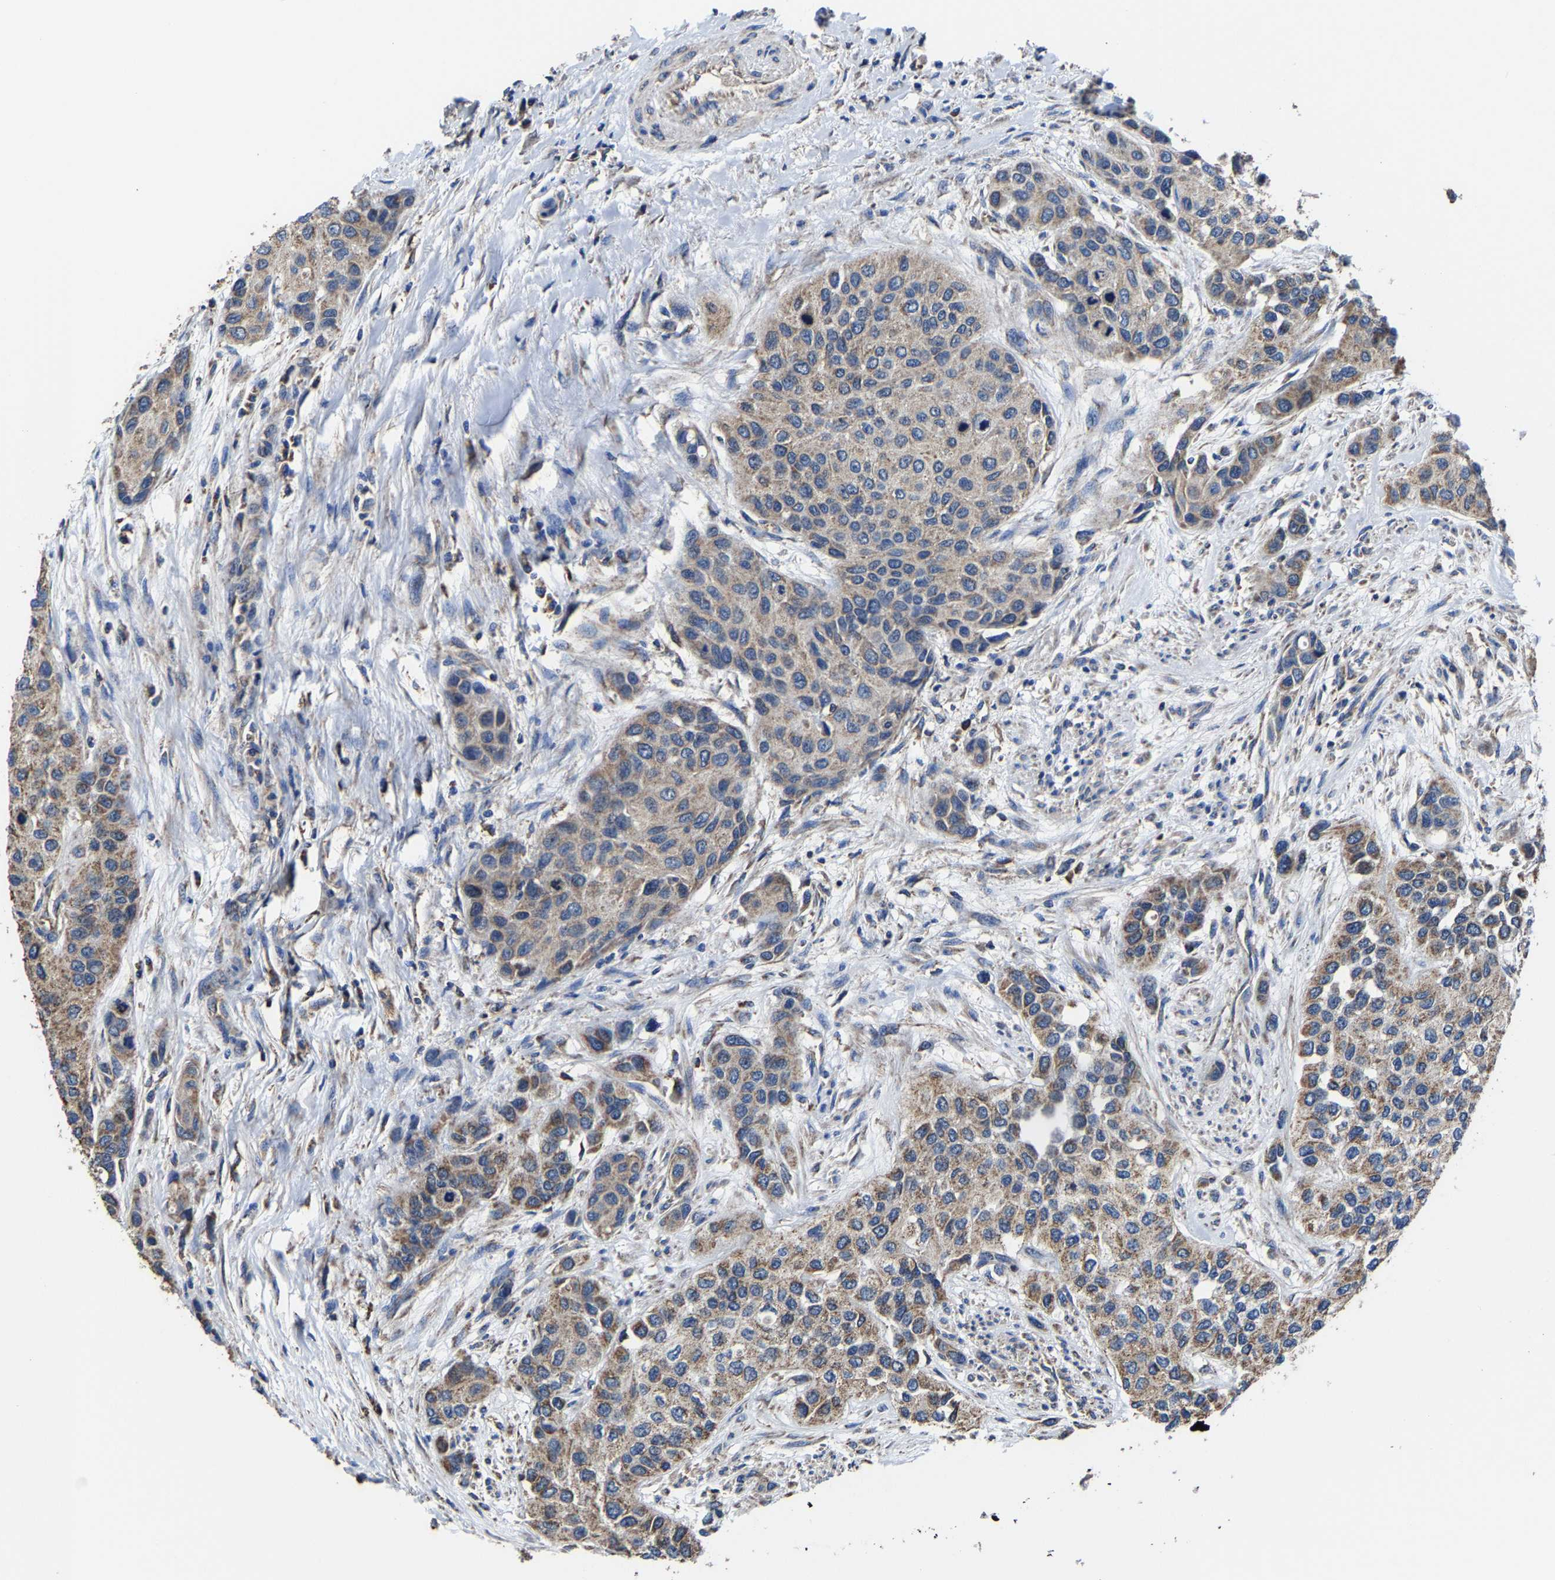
{"staining": {"intensity": "weak", "quantity": ">75%", "location": "cytoplasmic/membranous"}, "tissue": "urothelial cancer", "cell_type": "Tumor cells", "image_type": "cancer", "snomed": [{"axis": "morphology", "description": "Urothelial carcinoma, High grade"}, {"axis": "topography", "description": "Urinary bladder"}], "caption": "A high-resolution histopathology image shows immunohistochemistry (IHC) staining of urothelial cancer, which demonstrates weak cytoplasmic/membranous staining in about >75% of tumor cells. The staining was performed using DAB (3,3'-diaminobenzidine) to visualize the protein expression in brown, while the nuclei were stained in blue with hematoxylin (Magnification: 20x).", "gene": "ZCCHC7", "patient": {"sex": "female", "age": 56}}